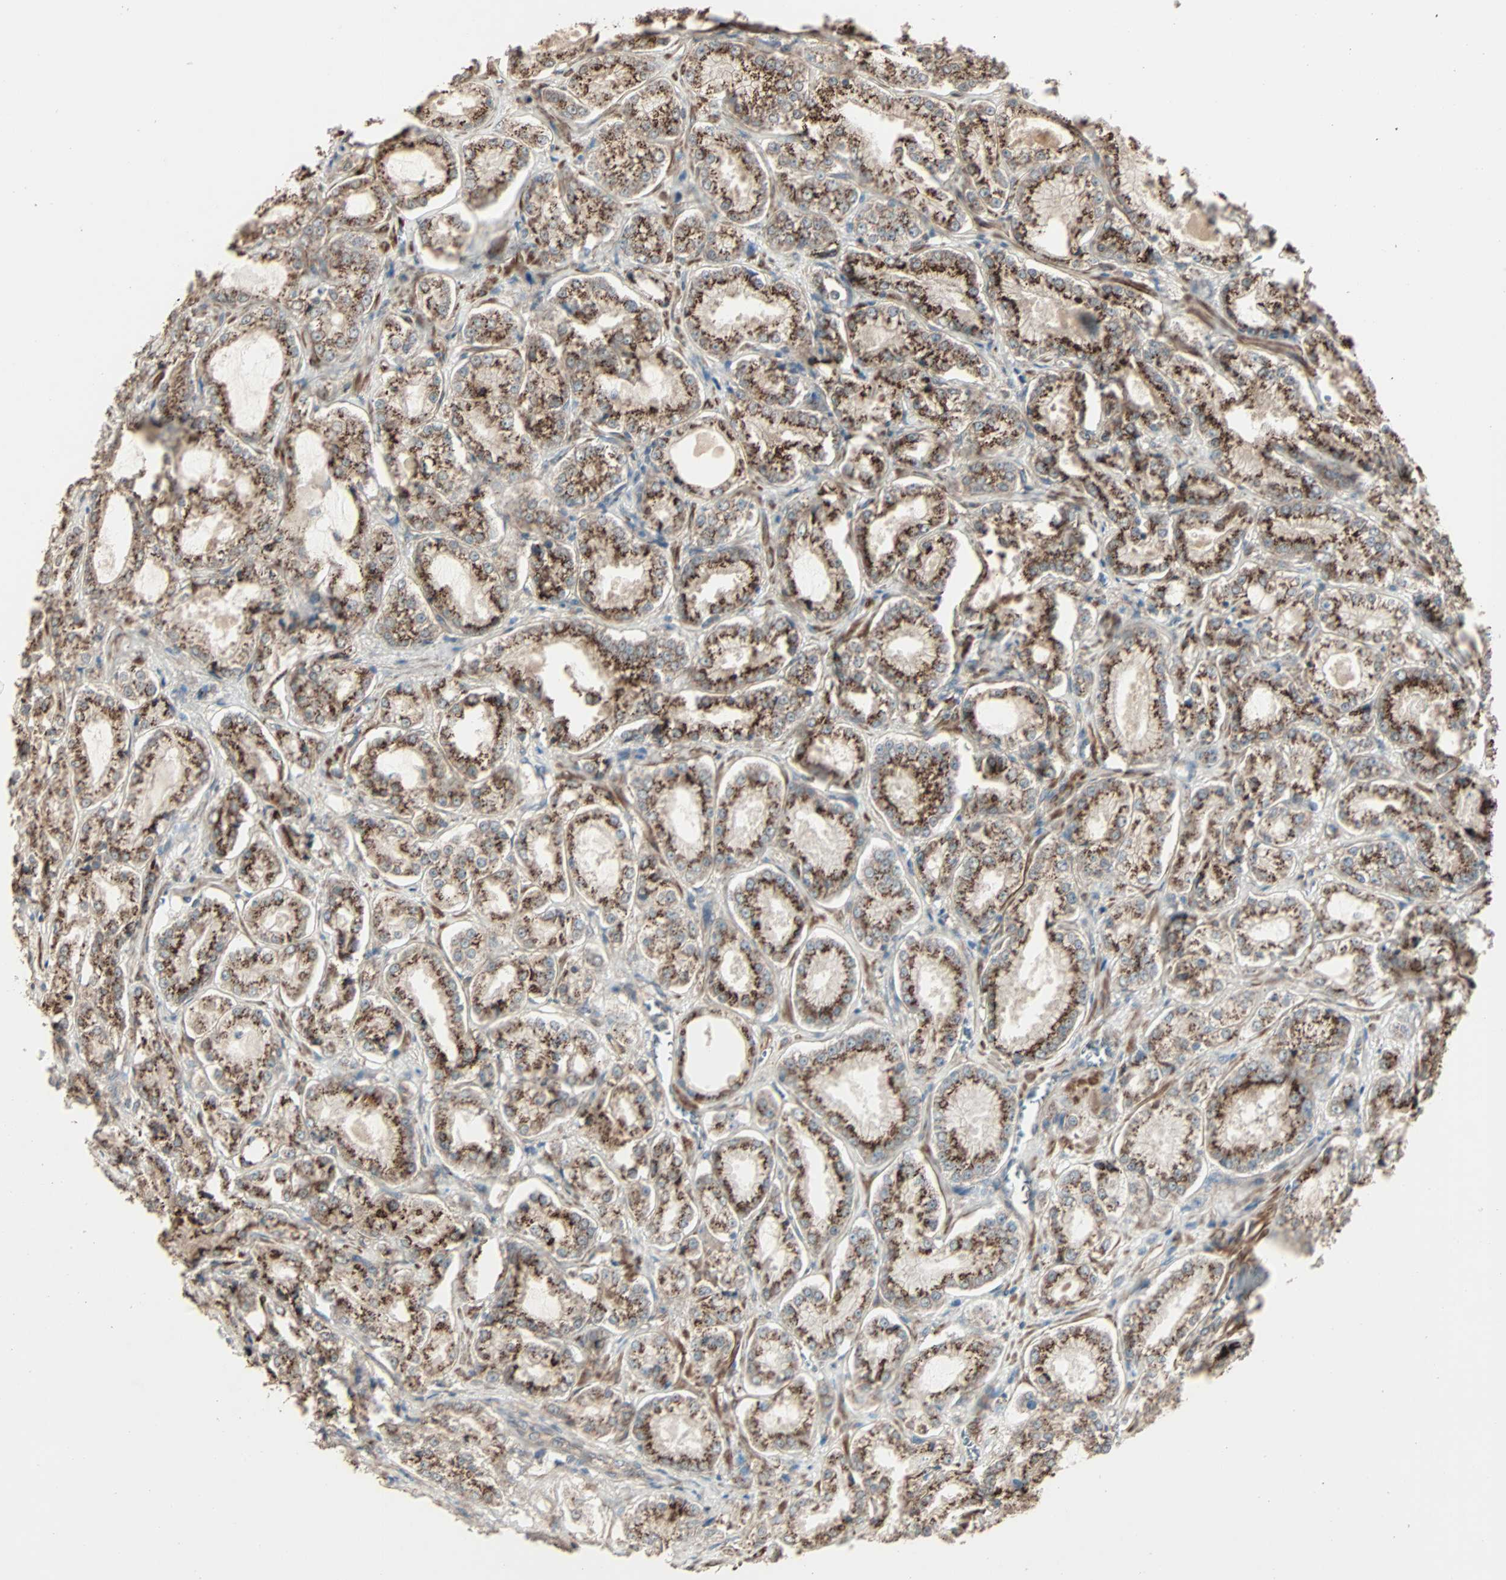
{"staining": {"intensity": "strong", "quantity": ">75%", "location": "cytoplasmic/membranous"}, "tissue": "prostate cancer", "cell_type": "Tumor cells", "image_type": "cancer", "snomed": [{"axis": "morphology", "description": "Adenocarcinoma, High grade"}, {"axis": "topography", "description": "Prostate"}], "caption": "Protein staining of prostate adenocarcinoma (high-grade) tissue exhibits strong cytoplasmic/membranous staining in approximately >75% of tumor cells.", "gene": "GALNT3", "patient": {"sex": "male", "age": 73}}